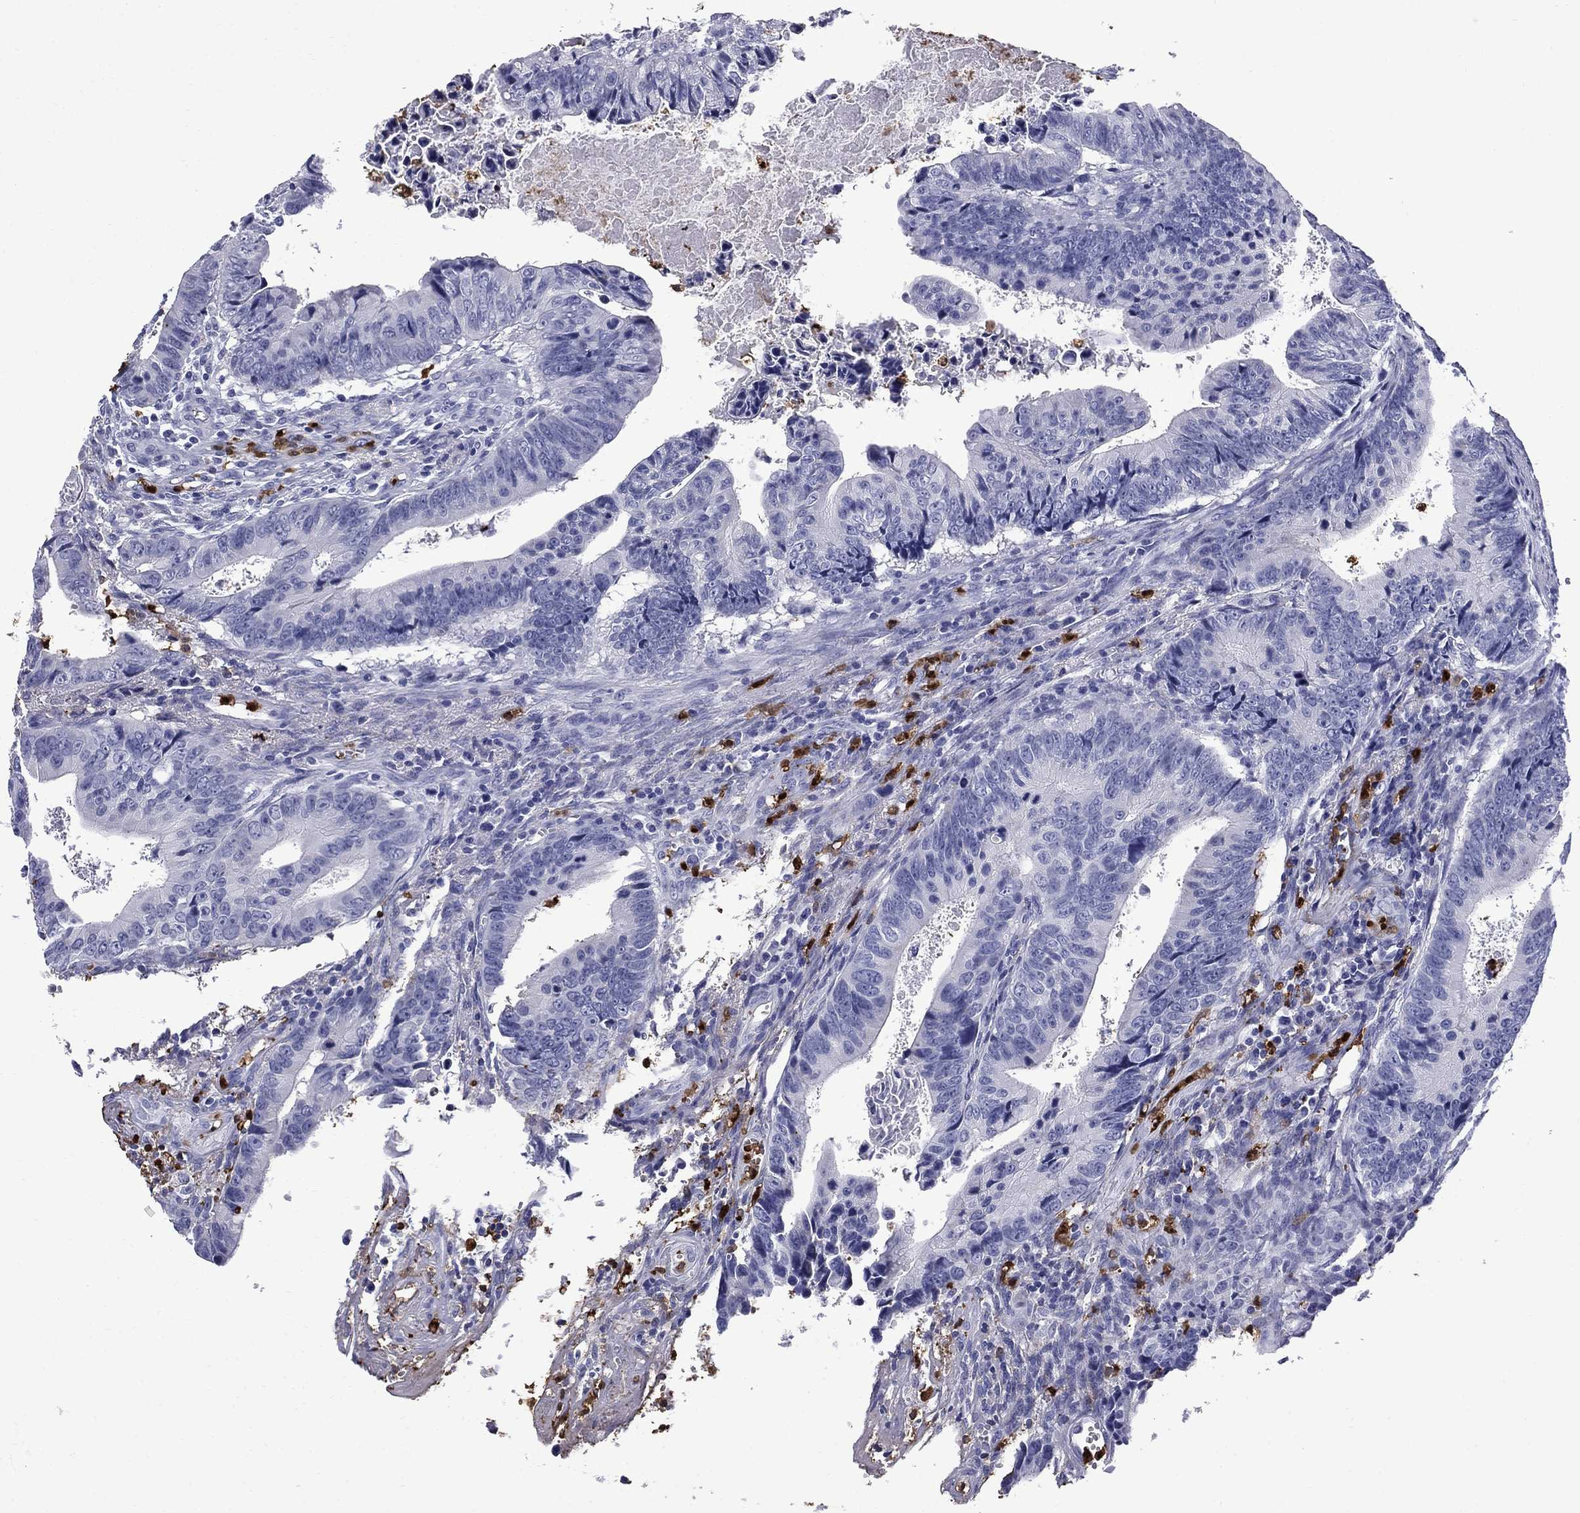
{"staining": {"intensity": "negative", "quantity": "none", "location": "none"}, "tissue": "colorectal cancer", "cell_type": "Tumor cells", "image_type": "cancer", "snomed": [{"axis": "morphology", "description": "Adenocarcinoma, NOS"}, {"axis": "topography", "description": "Colon"}], "caption": "This histopathology image is of colorectal adenocarcinoma stained with immunohistochemistry (IHC) to label a protein in brown with the nuclei are counter-stained blue. There is no positivity in tumor cells.", "gene": "TRIM29", "patient": {"sex": "female", "age": 87}}